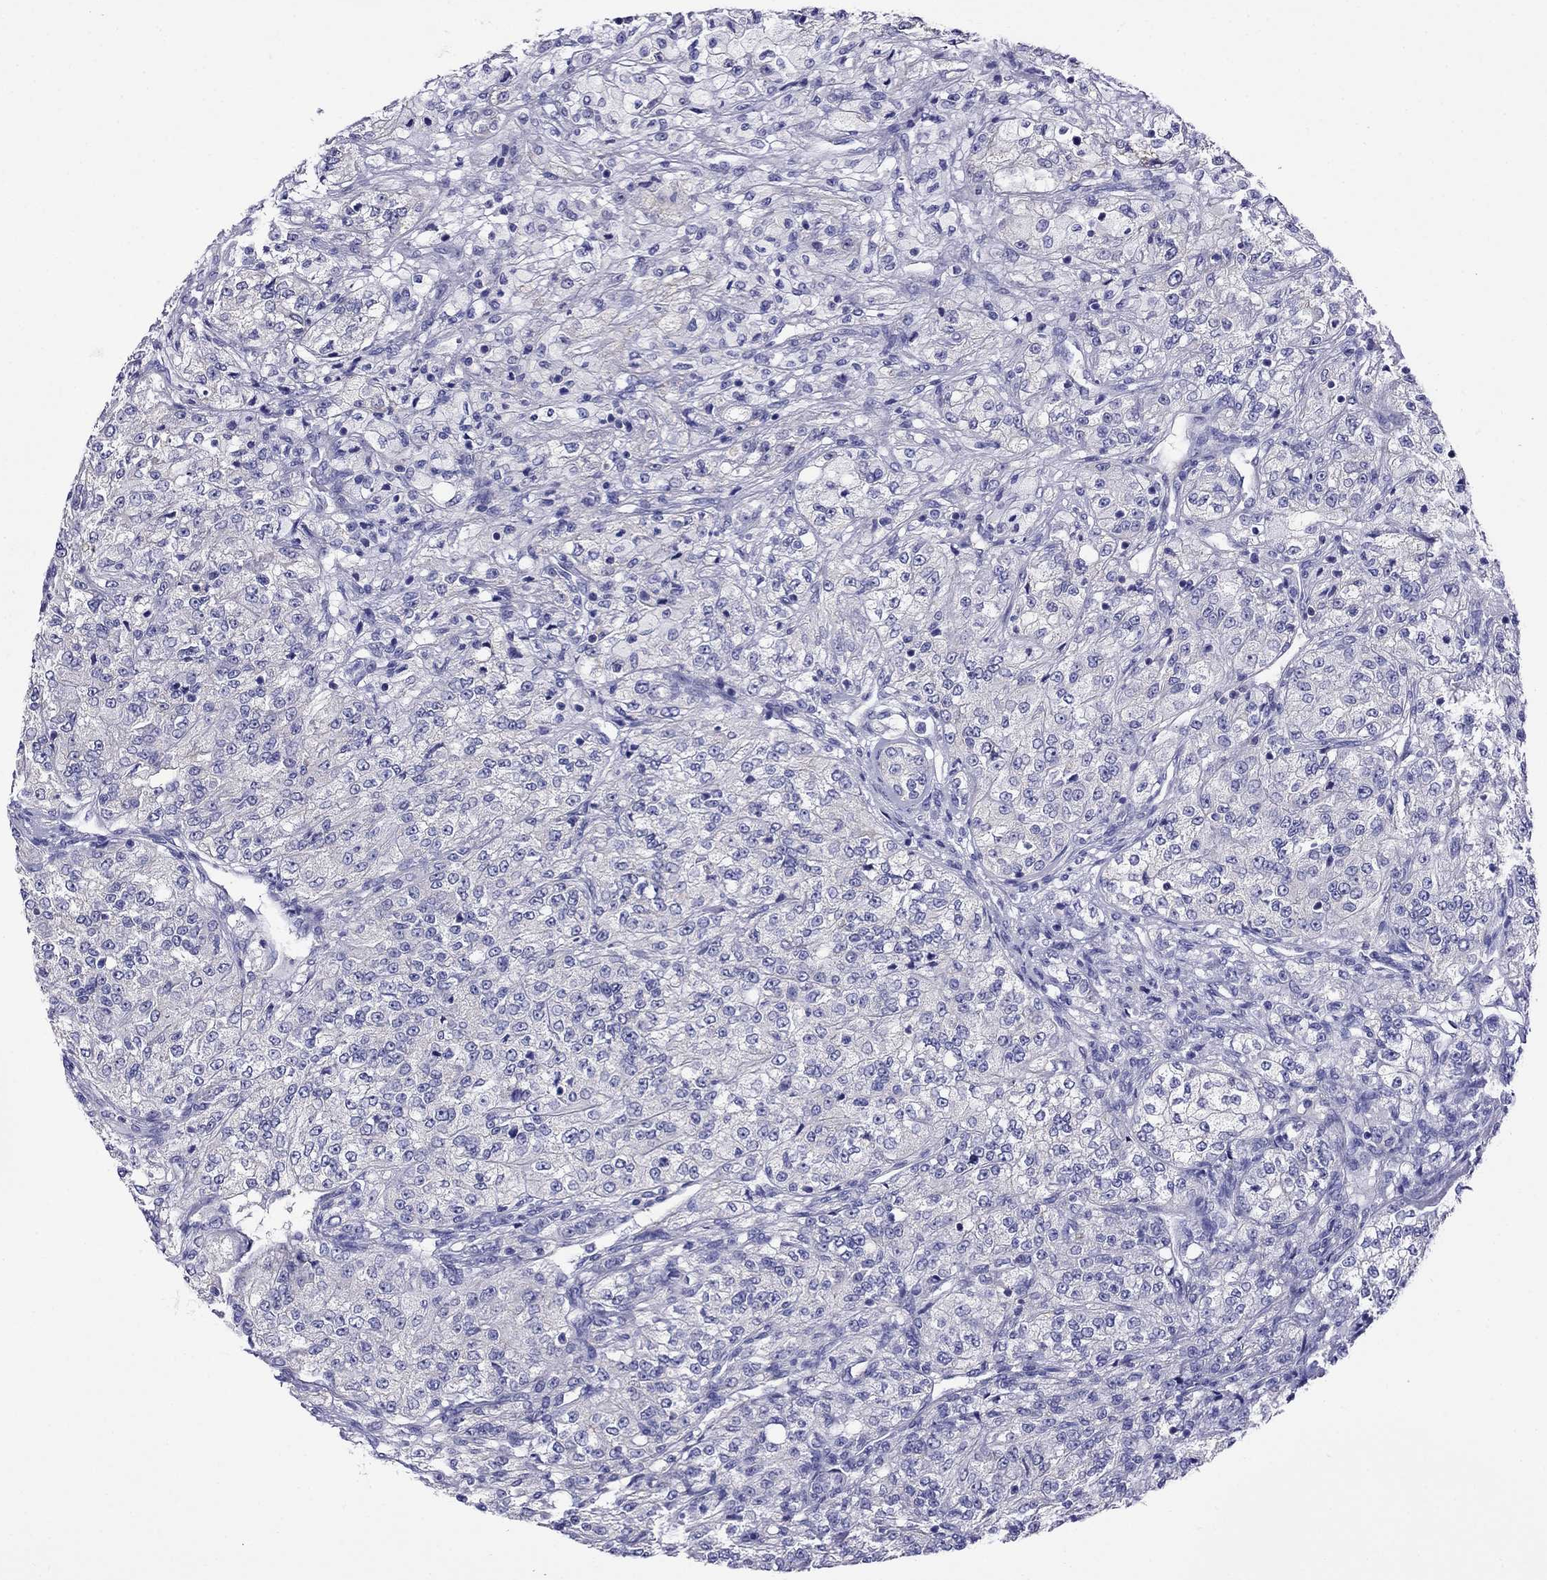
{"staining": {"intensity": "negative", "quantity": "none", "location": "none"}, "tissue": "renal cancer", "cell_type": "Tumor cells", "image_type": "cancer", "snomed": [{"axis": "morphology", "description": "Adenocarcinoma, NOS"}, {"axis": "topography", "description": "Kidney"}], "caption": "A photomicrograph of renal adenocarcinoma stained for a protein demonstrates no brown staining in tumor cells.", "gene": "SCG2", "patient": {"sex": "female", "age": 63}}